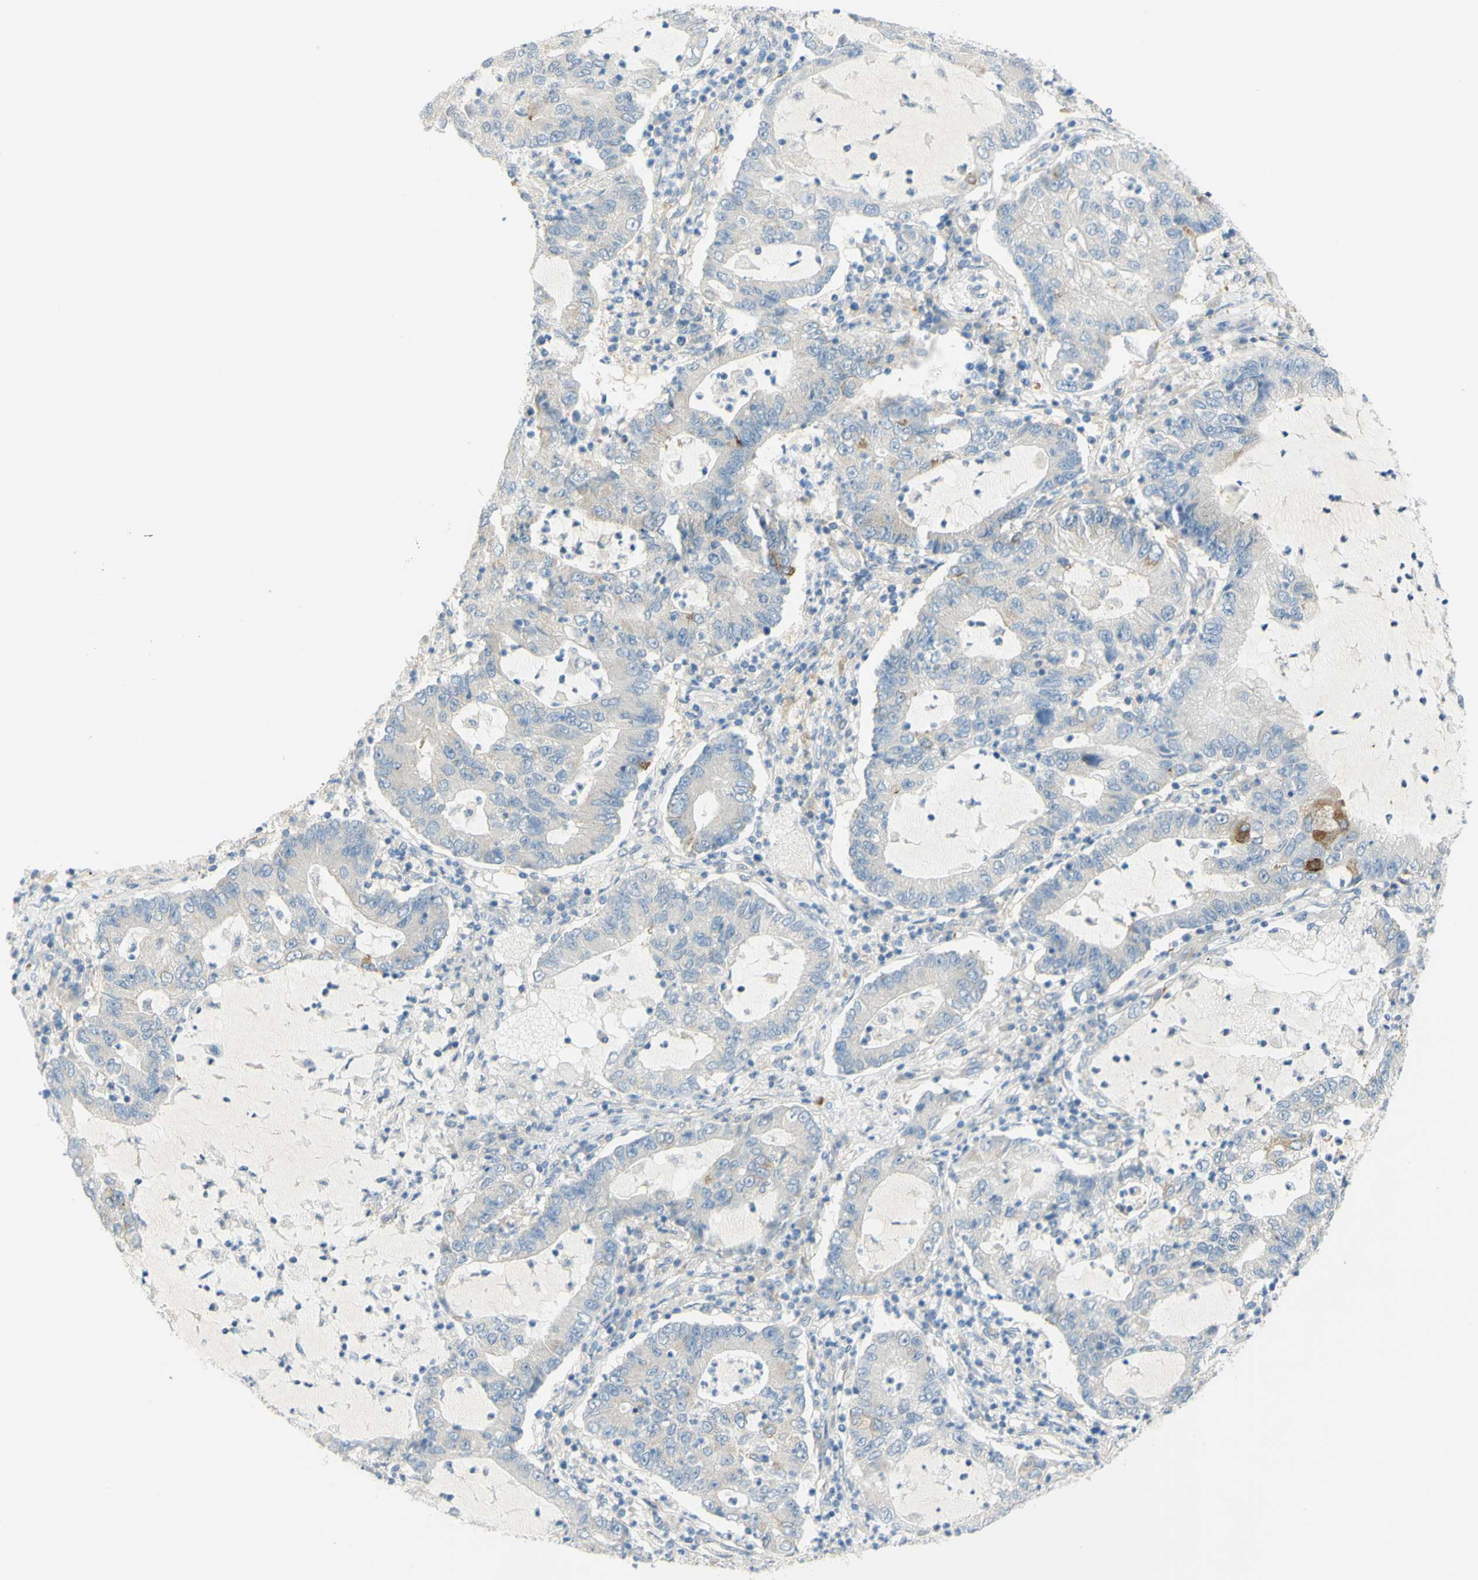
{"staining": {"intensity": "weak", "quantity": "<25%", "location": "cytoplasmic/membranous"}, "tissue": "lung cancer", "cell_type": "Tumor cells", "image_type": "cancer", "snomed": [{"axis": "morphology", "description": "Adenocarcinoma, NOS"}, {"axis": "topography", "description": "Lung"}], "caption": "Human lung cancer (adenocarcinoma) stained for a protein using immunohistochemistry reveals no positivity in tumor cells.", "gene": "GCNT3", "patient": {"sex": "female", "age": 51}}